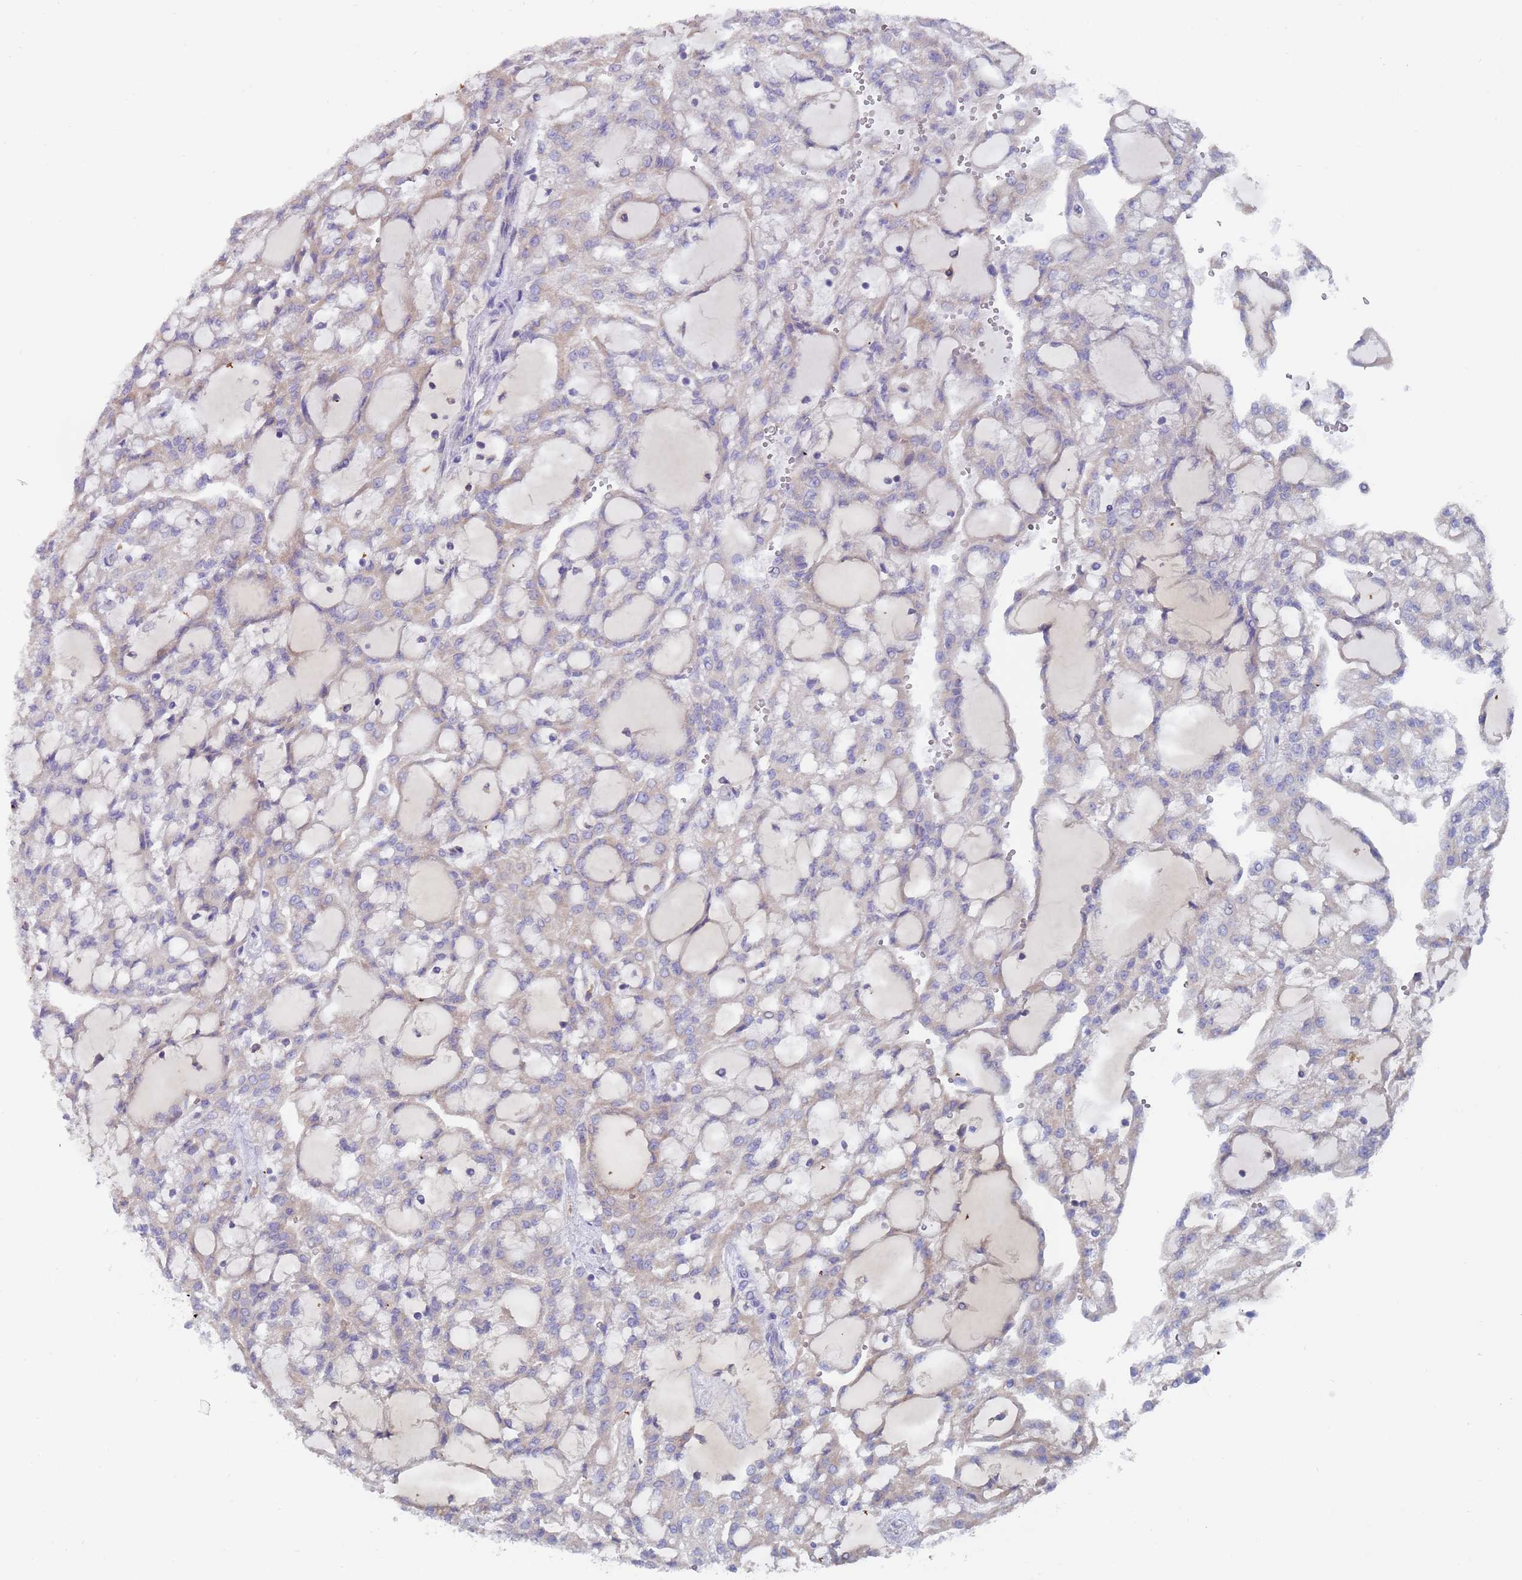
{"staining": {"intensity": "negative", "quantity": "none", "location": "none"}, "tissue": "renal cancer", "cell_type": "Tumor cells", "image_type": "cancer", "snomed": [{"axis": "morphology", "description": "Adenocarcinoma, NOS"}, {"axis": "topography", "description": "Kidney"}], "caption": "Immunohistochemistry photomicrograph of neoplastic tissue: human renal adenocarcinoma stained with DAB shows no significant protein positivity in tumor cells.", "gene": "ZNF844", "patient": {"sex": "male", "age": 63}}